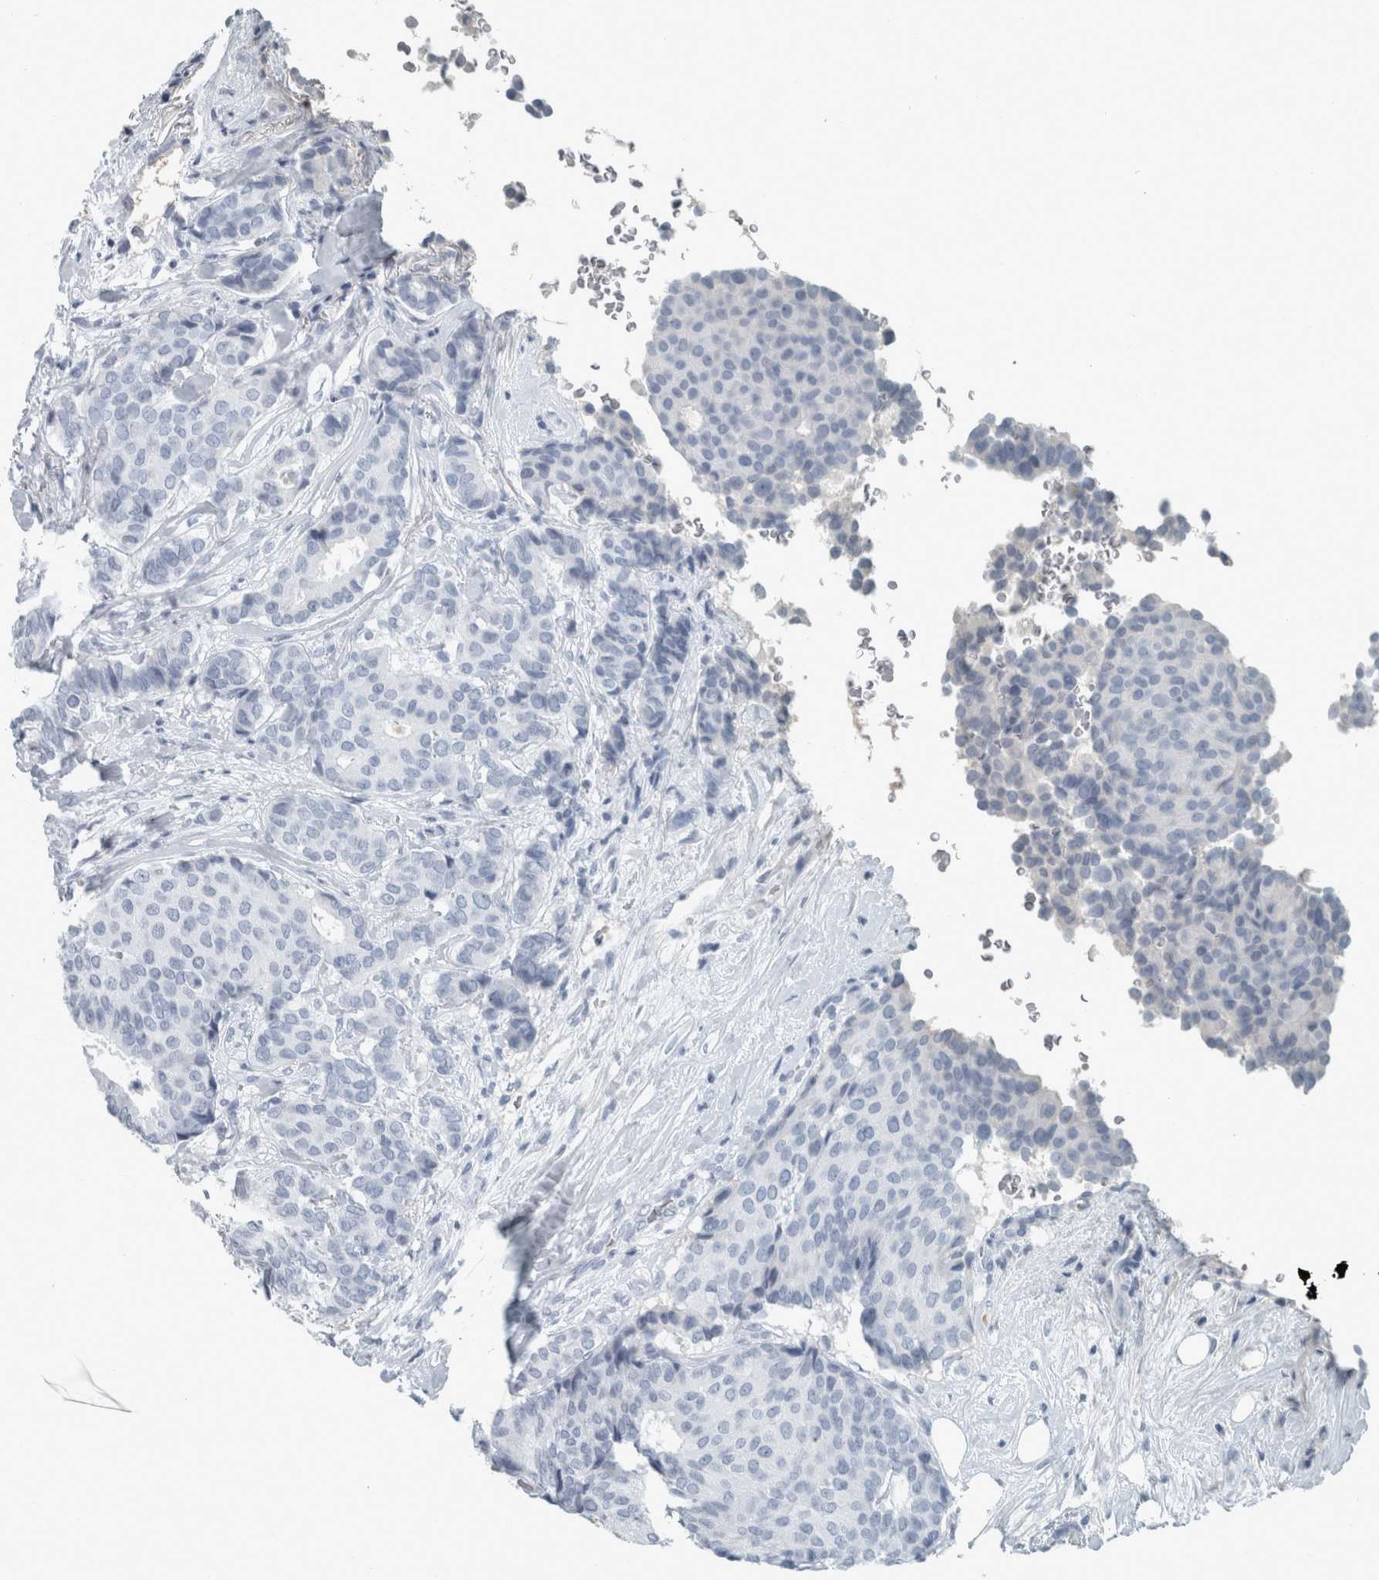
{"staining": {"intensity": "negative", "quantity": "none", "location": "none"}, "tissue": "breast cancer", "cell_type": "Tumor cells", "image_type": "cancer", "snomed": [{"axis": "morphology", "description": "Duct carcinoma"}, {"axis": "topography", "description": "Breast"}], "caption": "DAB immunohistochemical staining of human breast cancer (infiltrating ductal carcinoma) exhibits no significant expression in tumor cells.", "gene": "CHL1", "patient": {"sex": "female", "age": 75}}